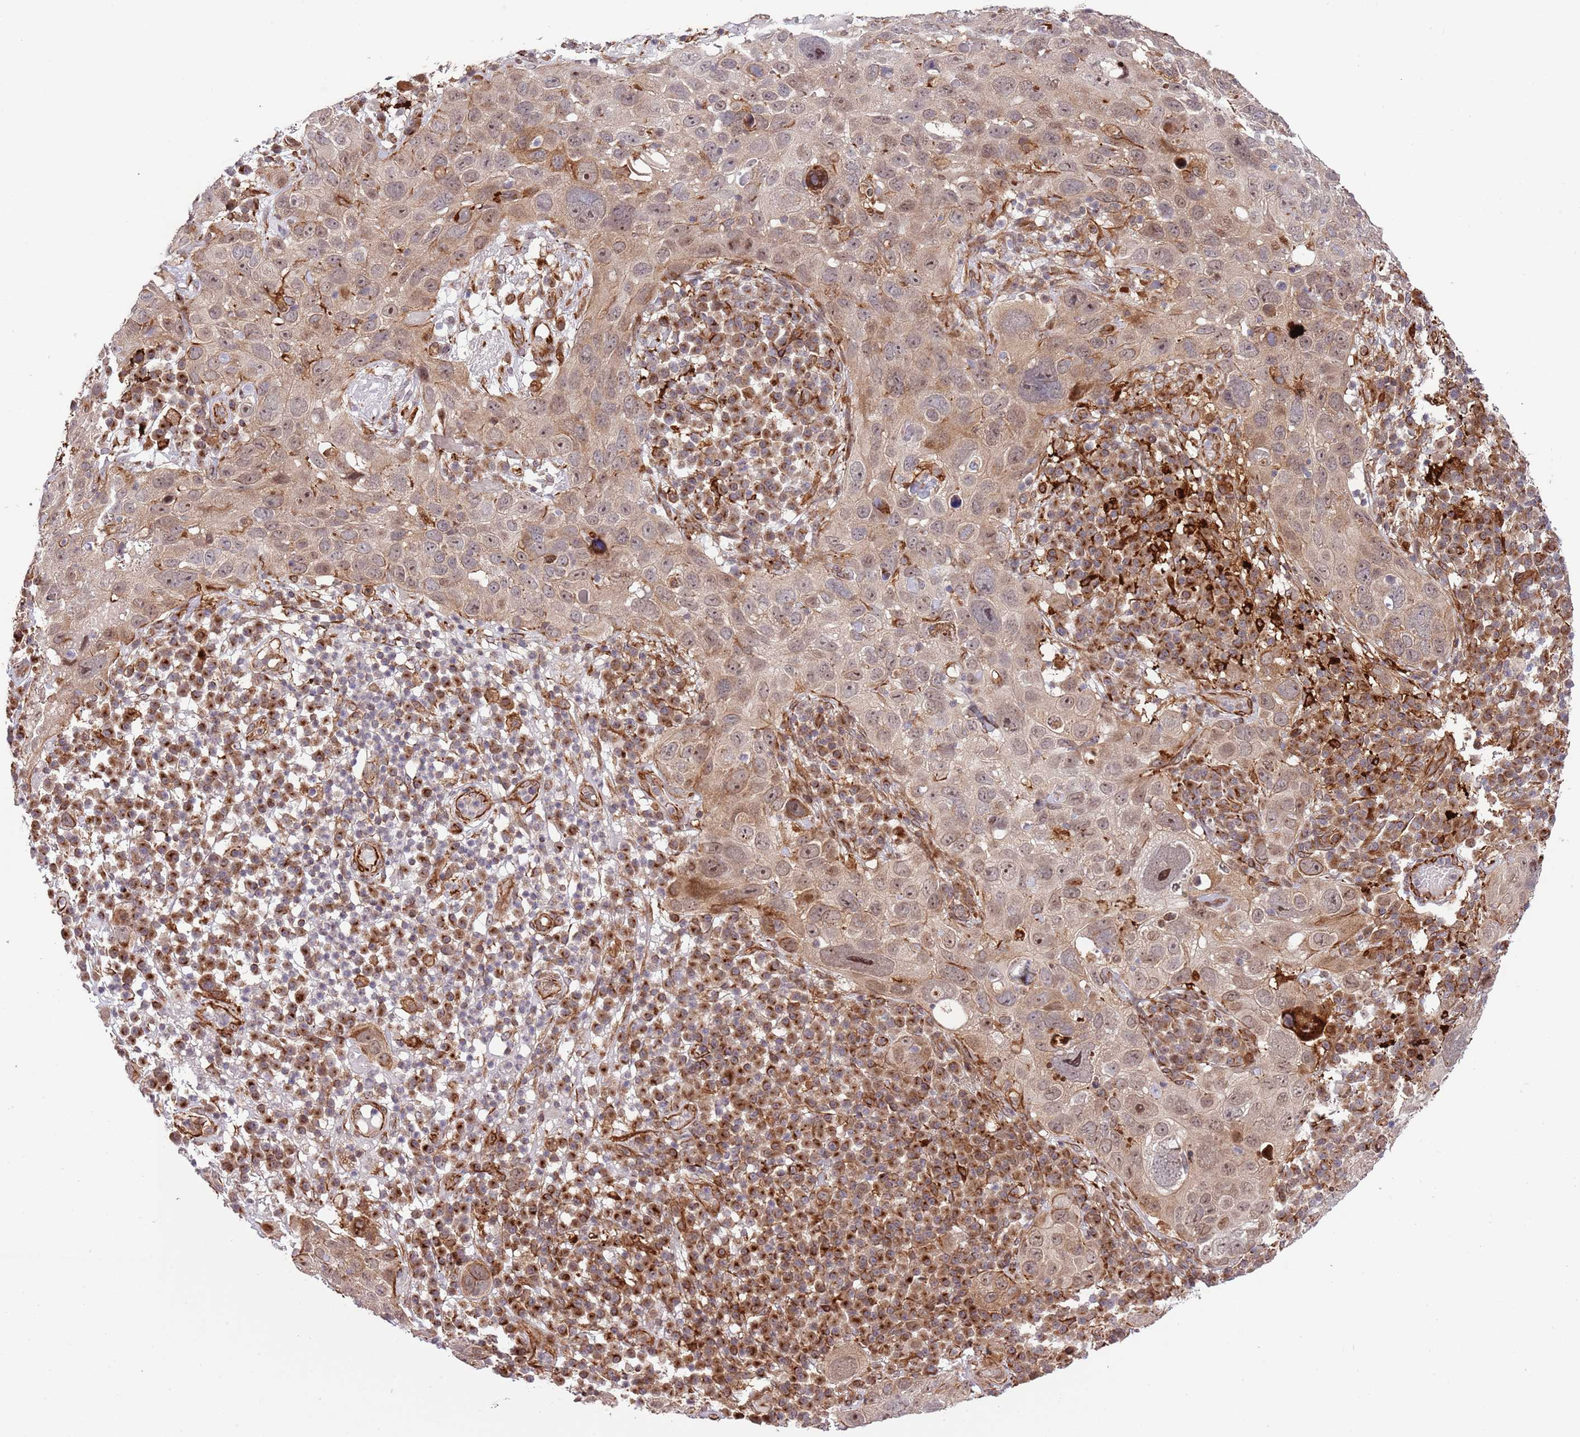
{"staining": {"intensity": "weak", "quantity": ">75%", "location": "cytoplasmic/membranous,nuclear"}, "tissue": "skin cancer", "cell_type": "Tumor cells", "image_type": "cancer", "snomed": [{"axis": "morphology", "description": "Squamous cell carcinoma in situ, NOS"}, {"axis": "morphology", "description": "Squamous cell carcinoma, NOS"}, {"axis": "topography", "description": "Skin"}], "caption": "DAB immunohistochemical staining of skin cancer (squamous cell carcinoma in situ) shows weak cytoplasmic/membranous and nuclear protein expression in approximately >75% of tumor cells. The staining was performed using DAB (3,3'-diaminobenzidine), with brown indicating positive protein expression. Nuclei are stained blue with hematoxylin.", "gene": "NEK3", "patient": {"sex": "male", "age": 93}}